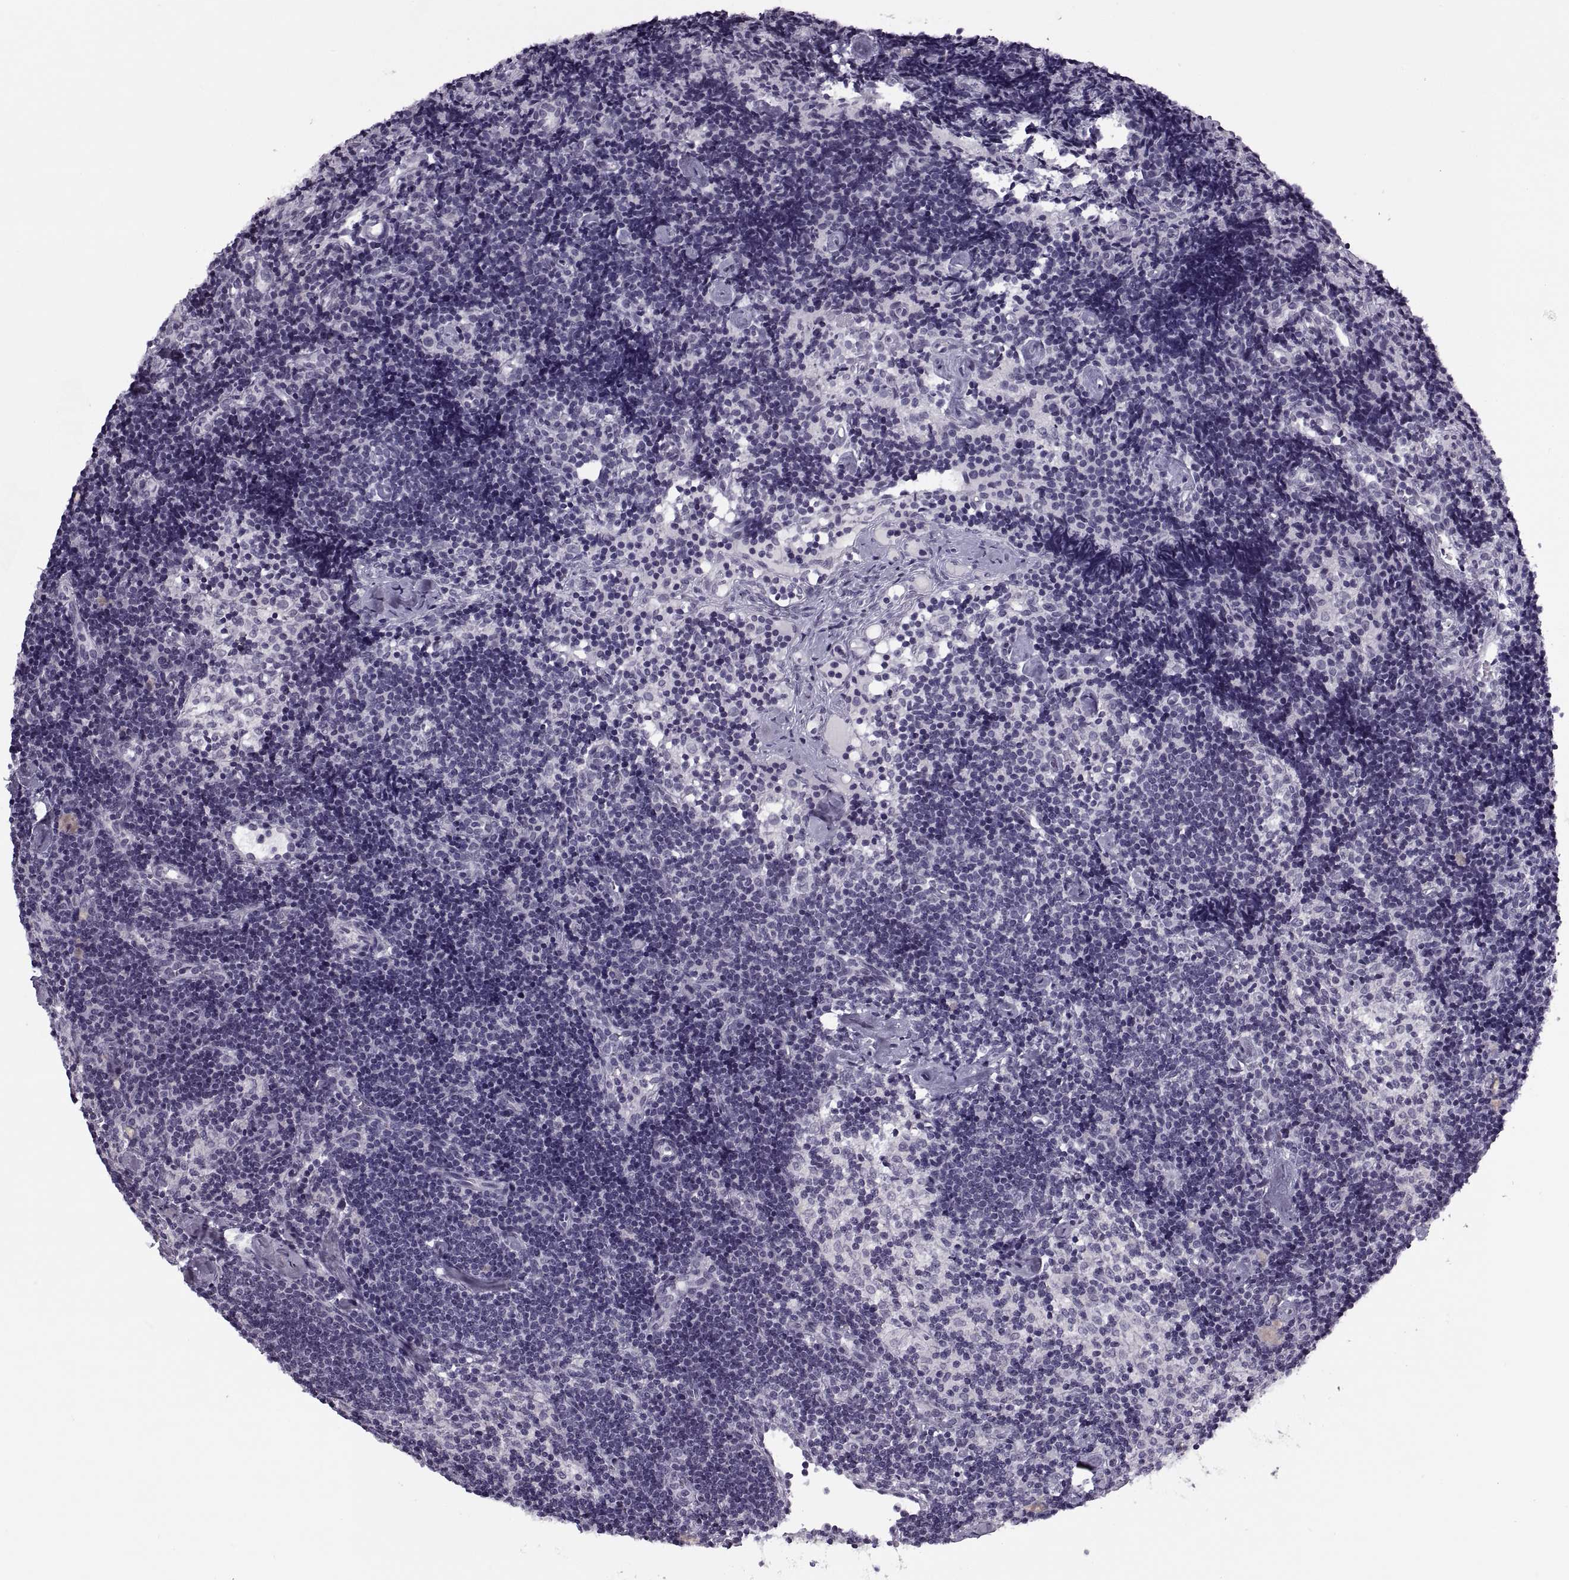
{"staining": {"intensity": "negative", "quantity": "none", "location": "none"}, "tissue": "lymph node", "cell_type": "Germinal center cells", "image_type": "normal", "snomed": [{"axis": "morphology", "description": "Normal tissue, NOS"}, {"axis": "topography", "description": "Lymph node"}], "caption": "A high-resolution micrograph shows IHC staining of normal lymph node, which exhibits no significant expression in germinal center cells. (DAB IHC, high magnification).", "gene": "TBC1D3B", "patient": {"sex": "female", "age": 42}}